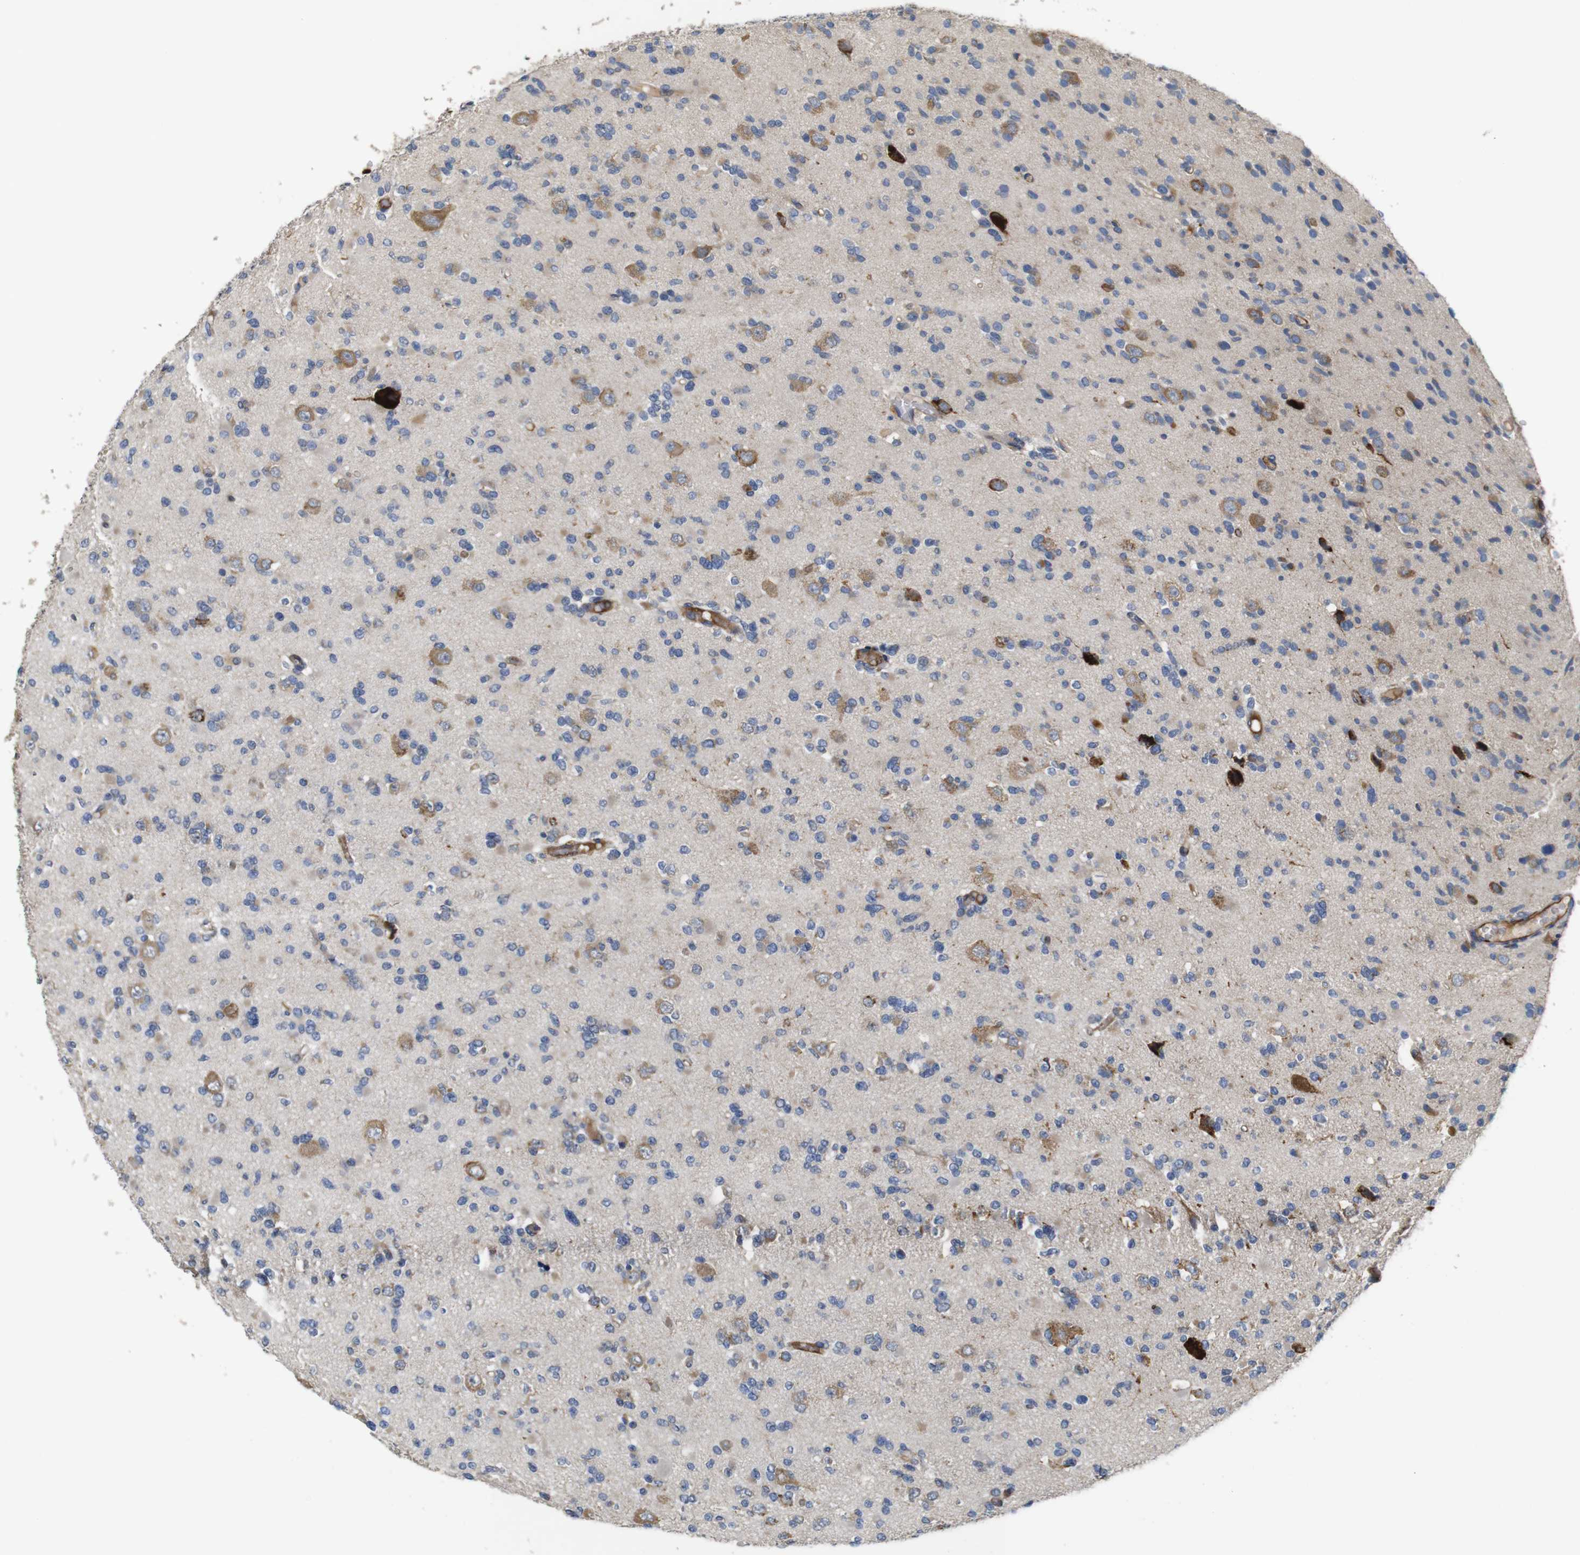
{"staining": {"intensity": "moderate", "quantity": "25%-75%", "location": "cytoplasmic/membranous"}, "tissue": "glioma", "cell_type": "Tumor cells", "image_type": "cancer", "snomed": [{"axis": "morphology", "description": "Glioma, malignant, Low grade"}, {"axis": "topography", "description": "Brain"}], "caption": "This histopathology image exhibits glioma stained with immunohistochemistry (IHC) to label a protein in brown. The cytoplasmic/membranous of tumor cells show moderate positivity for the protein. Nuclei are counter-stained blue.", "gene": "UBE2G2", "patient": {"sex": "female", "age": 22}}